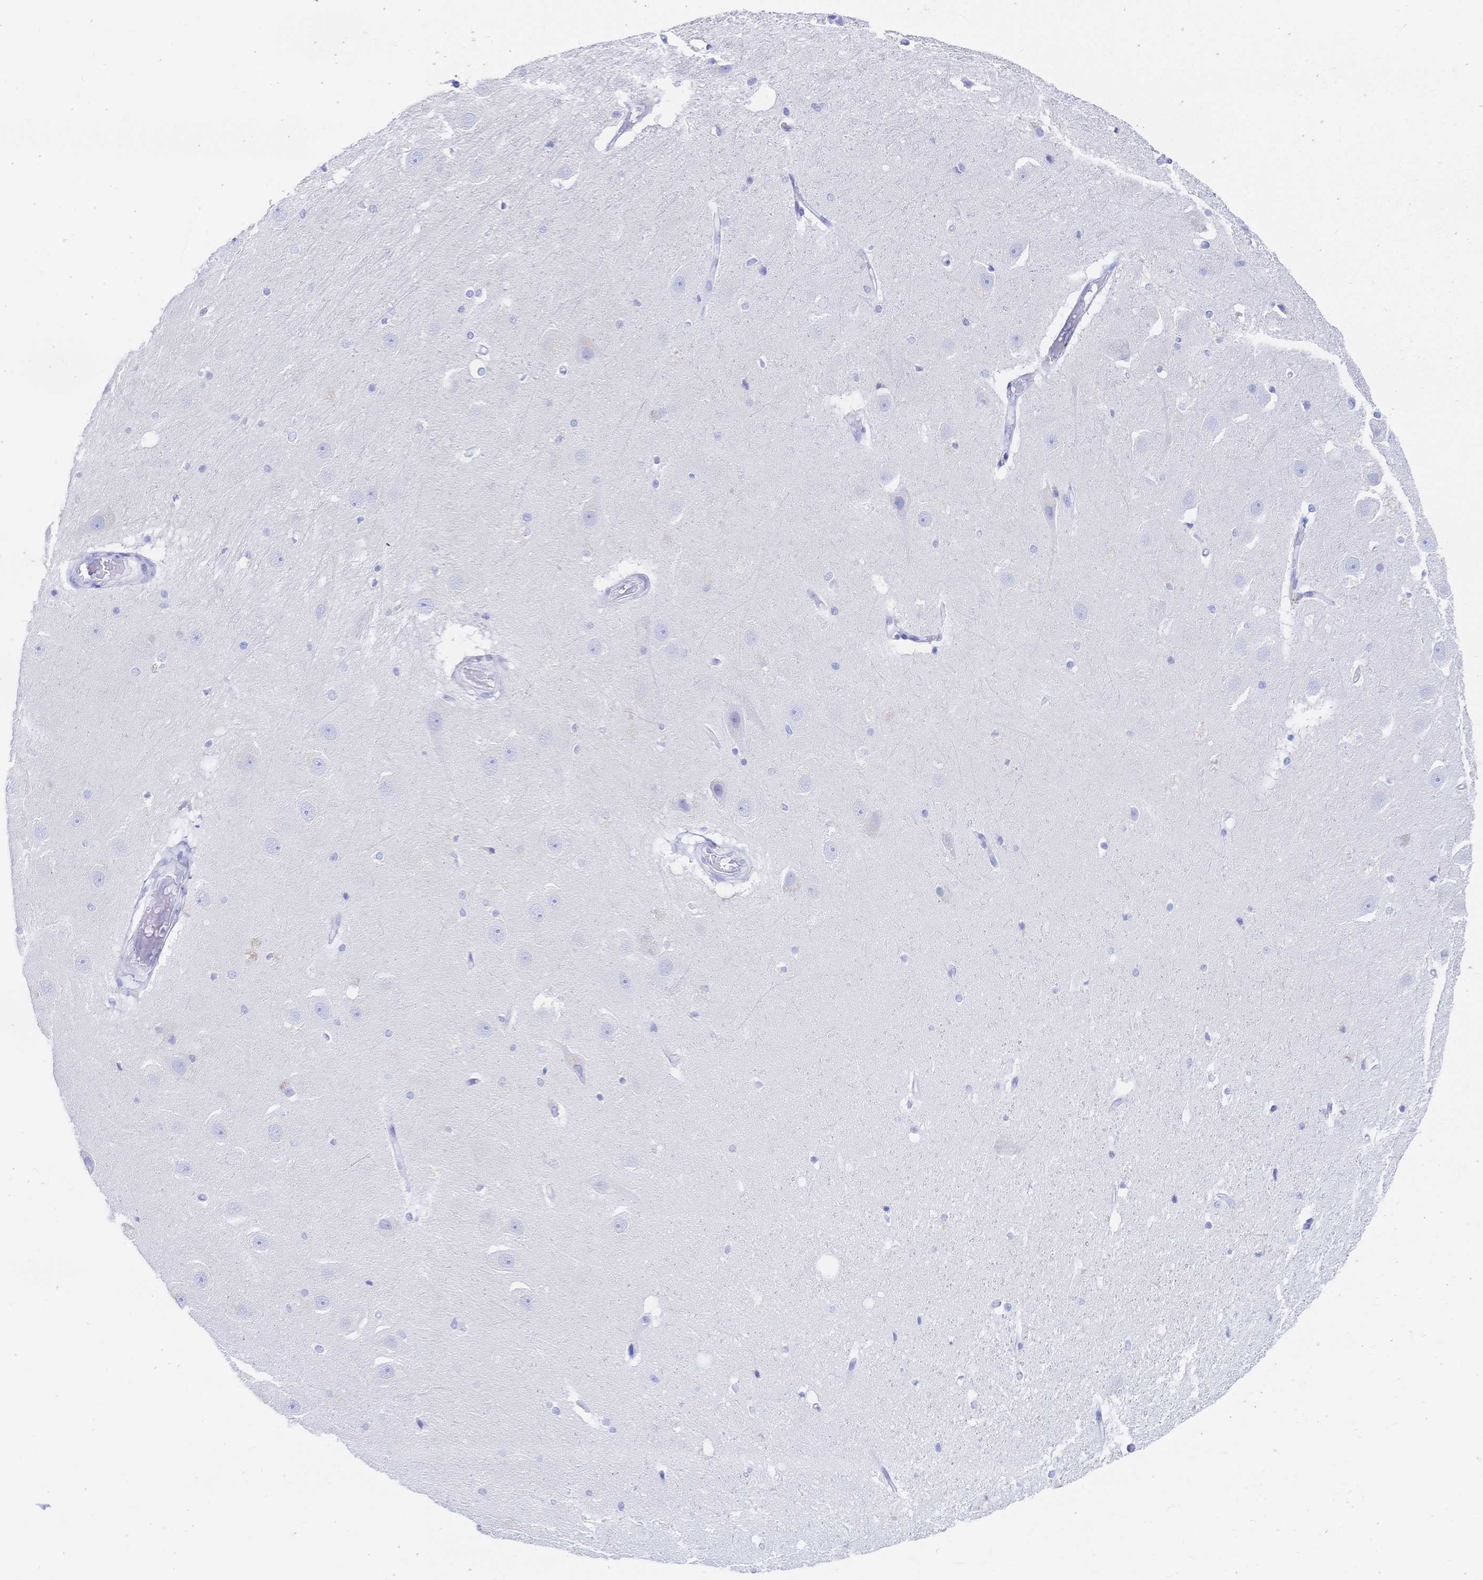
{"staining": {"intensity": "negative", "quantity": "none", "location": "none"}, "tissue": "hippocampus", "cell_type": "Glial cells", "image_type": "normal", "snomed": [{"axis": "morphology", "description": "Normal tissue, NOS"}, {"axis": "topography", "description": "Hippocampus"}], "caption": "Glial cells show no significant staining in unremarkable hippocampus. Brightfield microscopy of IHC stained with DAB (3,3'-diaminobenzidine) (brown) and hematoxylin (blue), captured at high magnification.", "gene": "RRM1", "patient": {"sex": "male", "age": 63}}